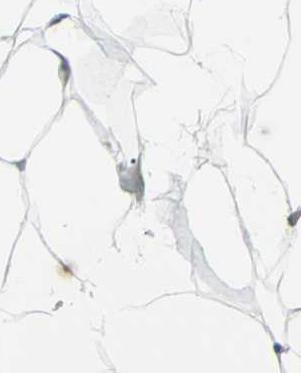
{"staining": {"intensity": "negative", "quantity": "none", "location": "none"}, "tissue": "adipose tissue", "cell_type": "Adipocytes", "image_type": "normal", "snomed": [{"axis": "morphology", "description": "Normal tissue, NOS"}, {"axis": "topography", "description": "Breast"}, {"axis": "topography", "description": "Adipose tissue"}], "caption": "IHC of unremarkable human adipose tissue demonstrates no staining in adipocytes. (DAB (3,3'-diaminobenzidine) immunohistochemistry (IHC), high magnification).", "gene": "FGFR2", "patient": {"sex": "female", "age": 25}}